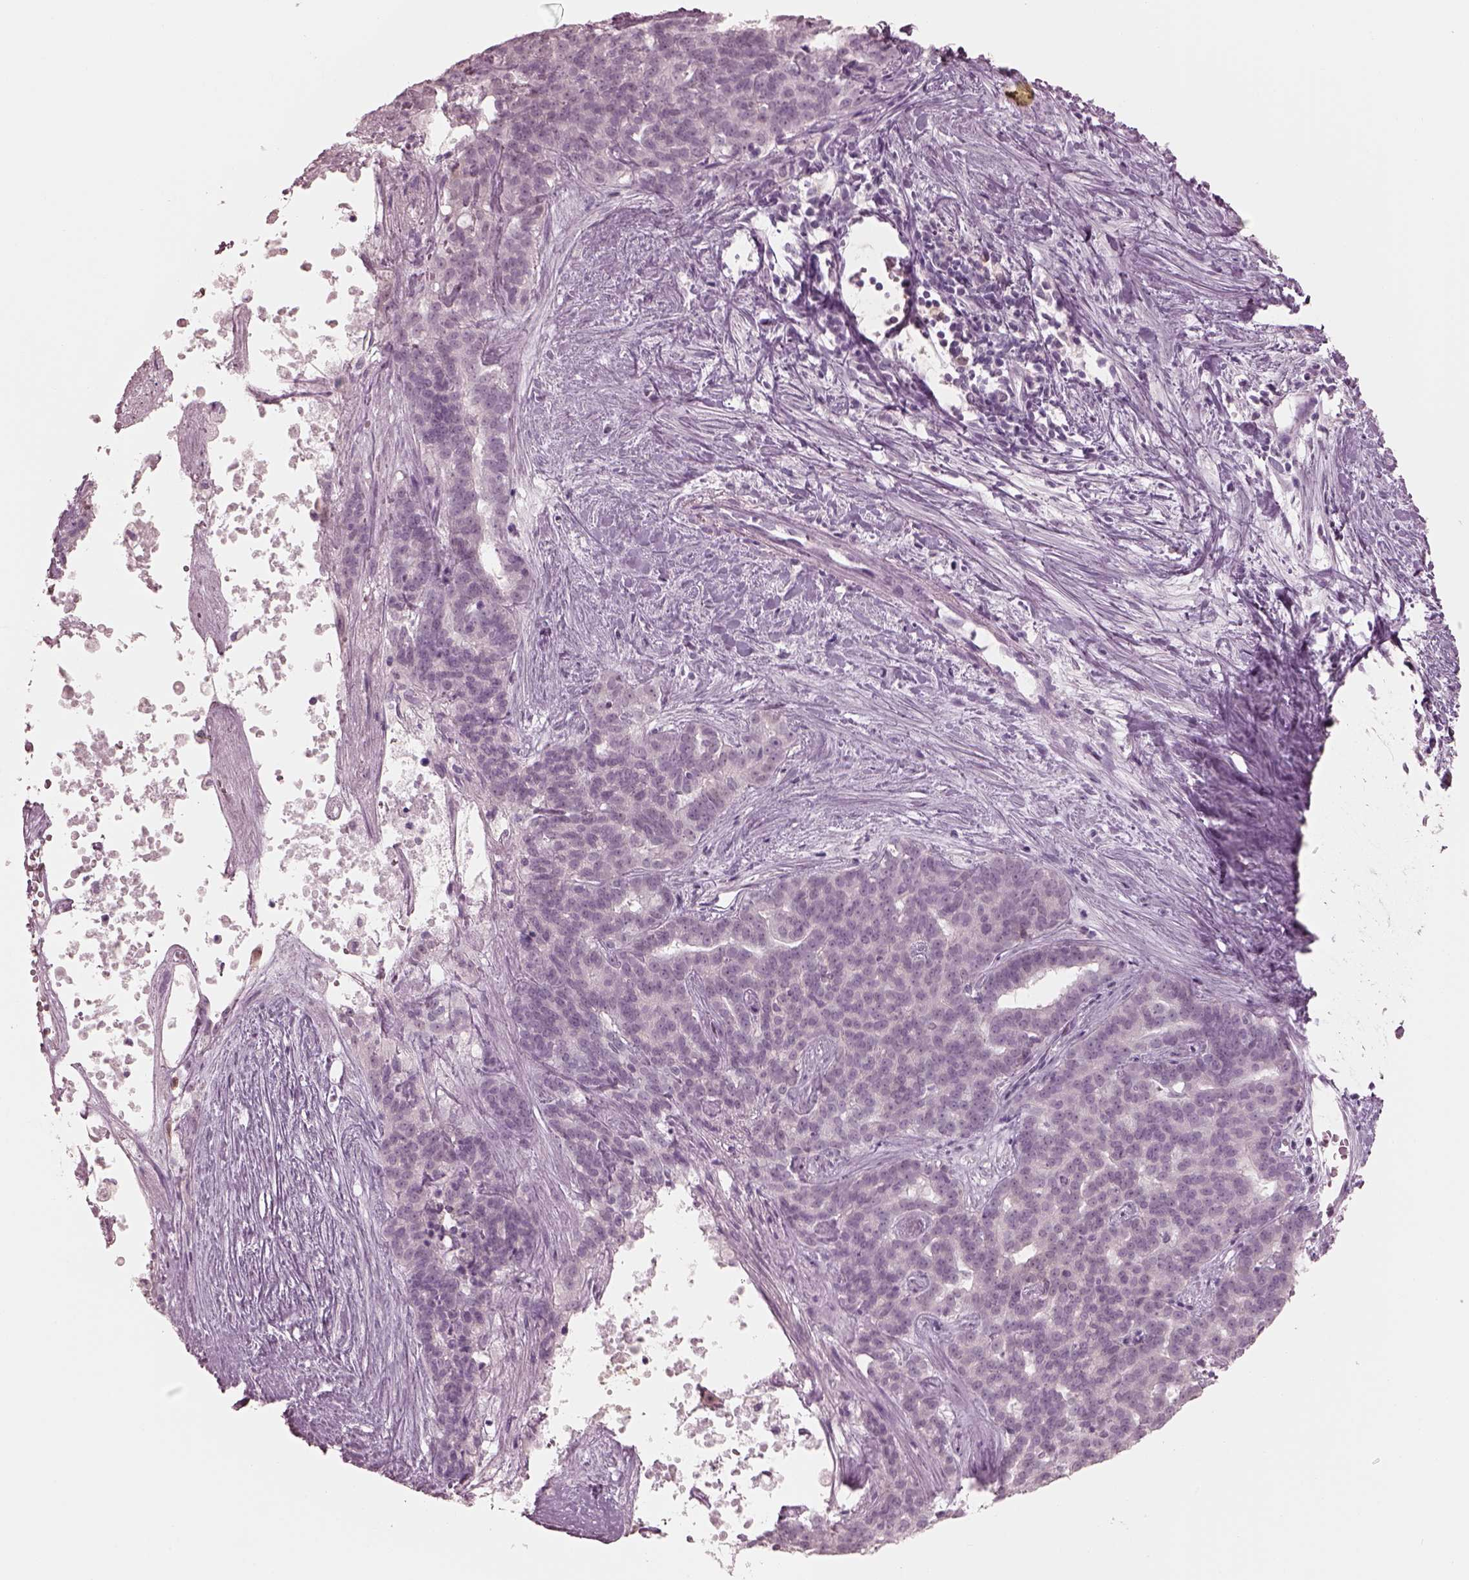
{"staining": {"intensity": "negative", "quantity": "none", "location": "none"}, "tissue": "liver cancer", "cell_type": "Tumor cells", "image_type": "cancer", "snomed": [{"axis": "morphology", "description": "Cholangiocarcinoma"}, {"axis": "topography", "description": "Liver"}], "caption": "This is an immunohistochemistry micrograph of human liver cholangiocarcinoma. There is no expression in tumor cells.", "gene": "C2orf81", "patient": {"sex": "female", "age": 47}}